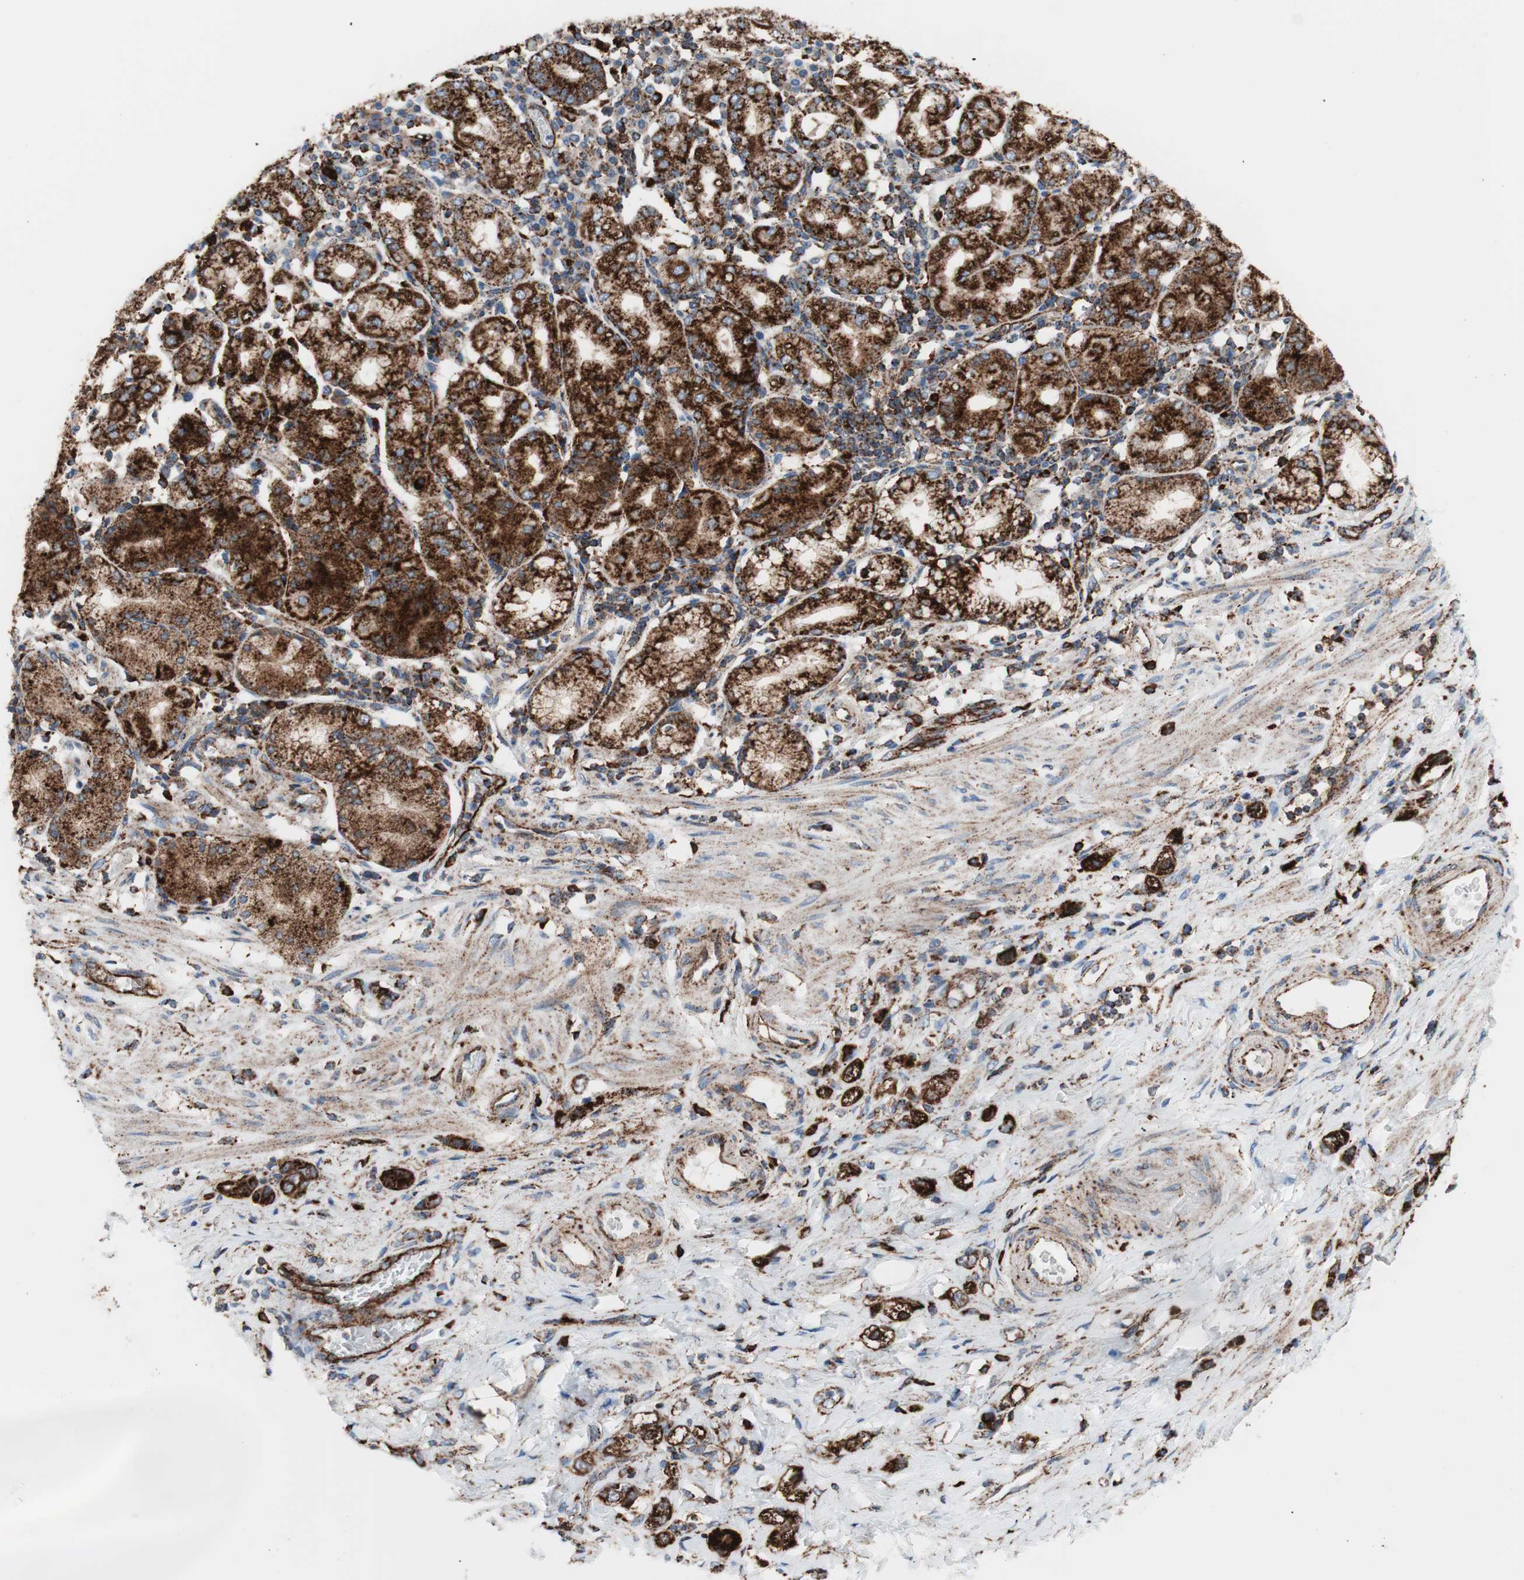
{"staining": {"intensity": "strong", "quantity": ">75%", "location": "cytoplasmic/membranous"}, "tissue": "stomach cancer", "cell_type": "Tumor cells", "image_type": "cancer", "snomed": [{"axis": "morphology", "description": "Adenocarcinoma, NOS"}, {"axis": "topography", "description": "Stomach"}], "caption": "A photomicrograph showing strong cytoplasmic/membranous expression in about >75% of tumor cells in adenocarcinoma (stomach), as visualized by brown immunohistochemical staining.", "gene": "LAMP1", "patient": {"sex": "male", "age": 82}}